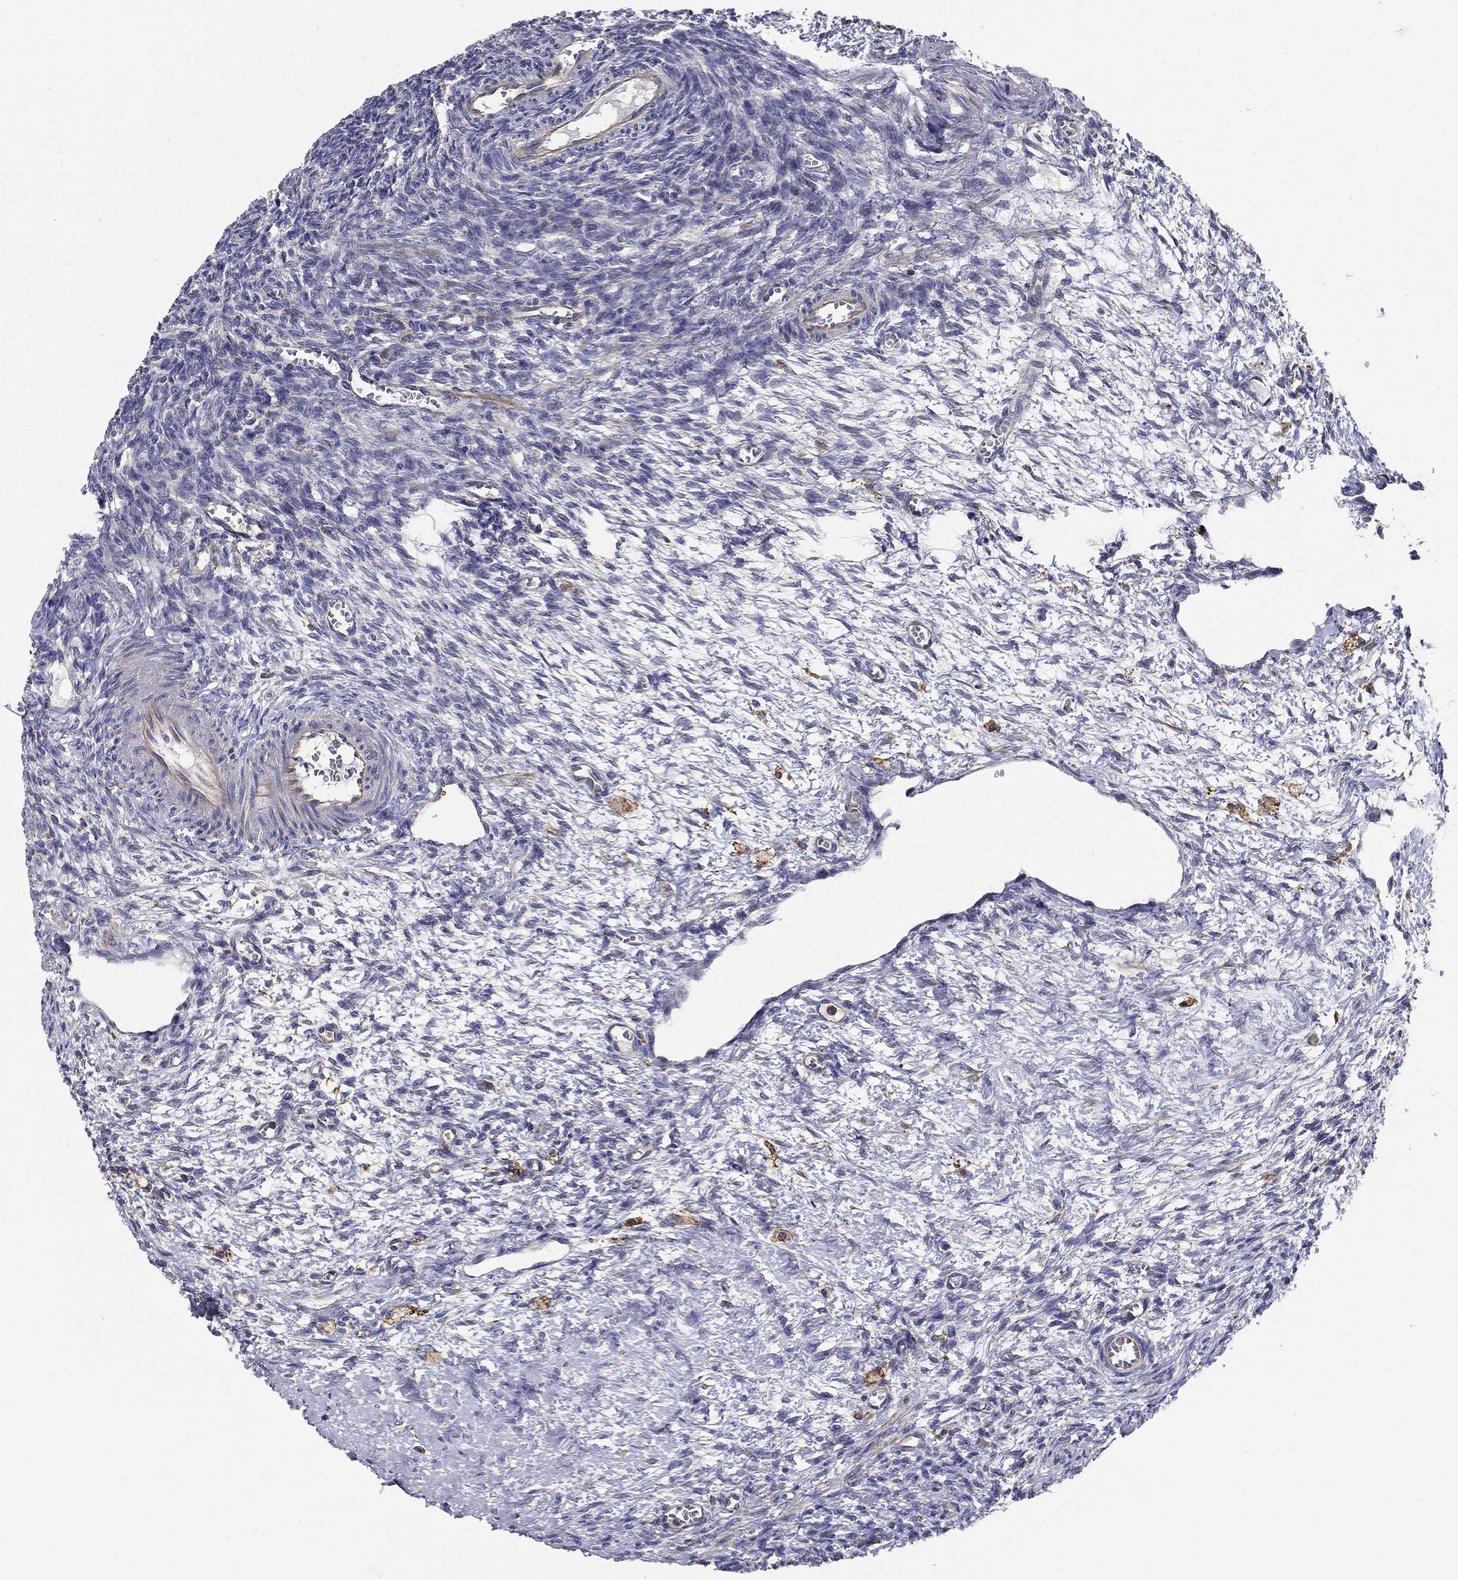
{"staining": {"intensity": "negative", "quantity": "none", "location": "none"}, "tissue": "ovary", "cell_type": "Ovarian stroma cells", "image_type": "normal", "snomed": [{"axis": "morphology", "description": "Normal tissue, NOS"}, {"axis": "topography", "description": "Ovary"}], "caption": "Ovarian stroma cells are negative for protein expression in unremarkable human ovary. (DAB immunohistochemistry (IHC) visualized using brightfield microscopy, high magnification).", "gene": "ALDH4A1", "patient": {"sex": "female", "age": 27}}